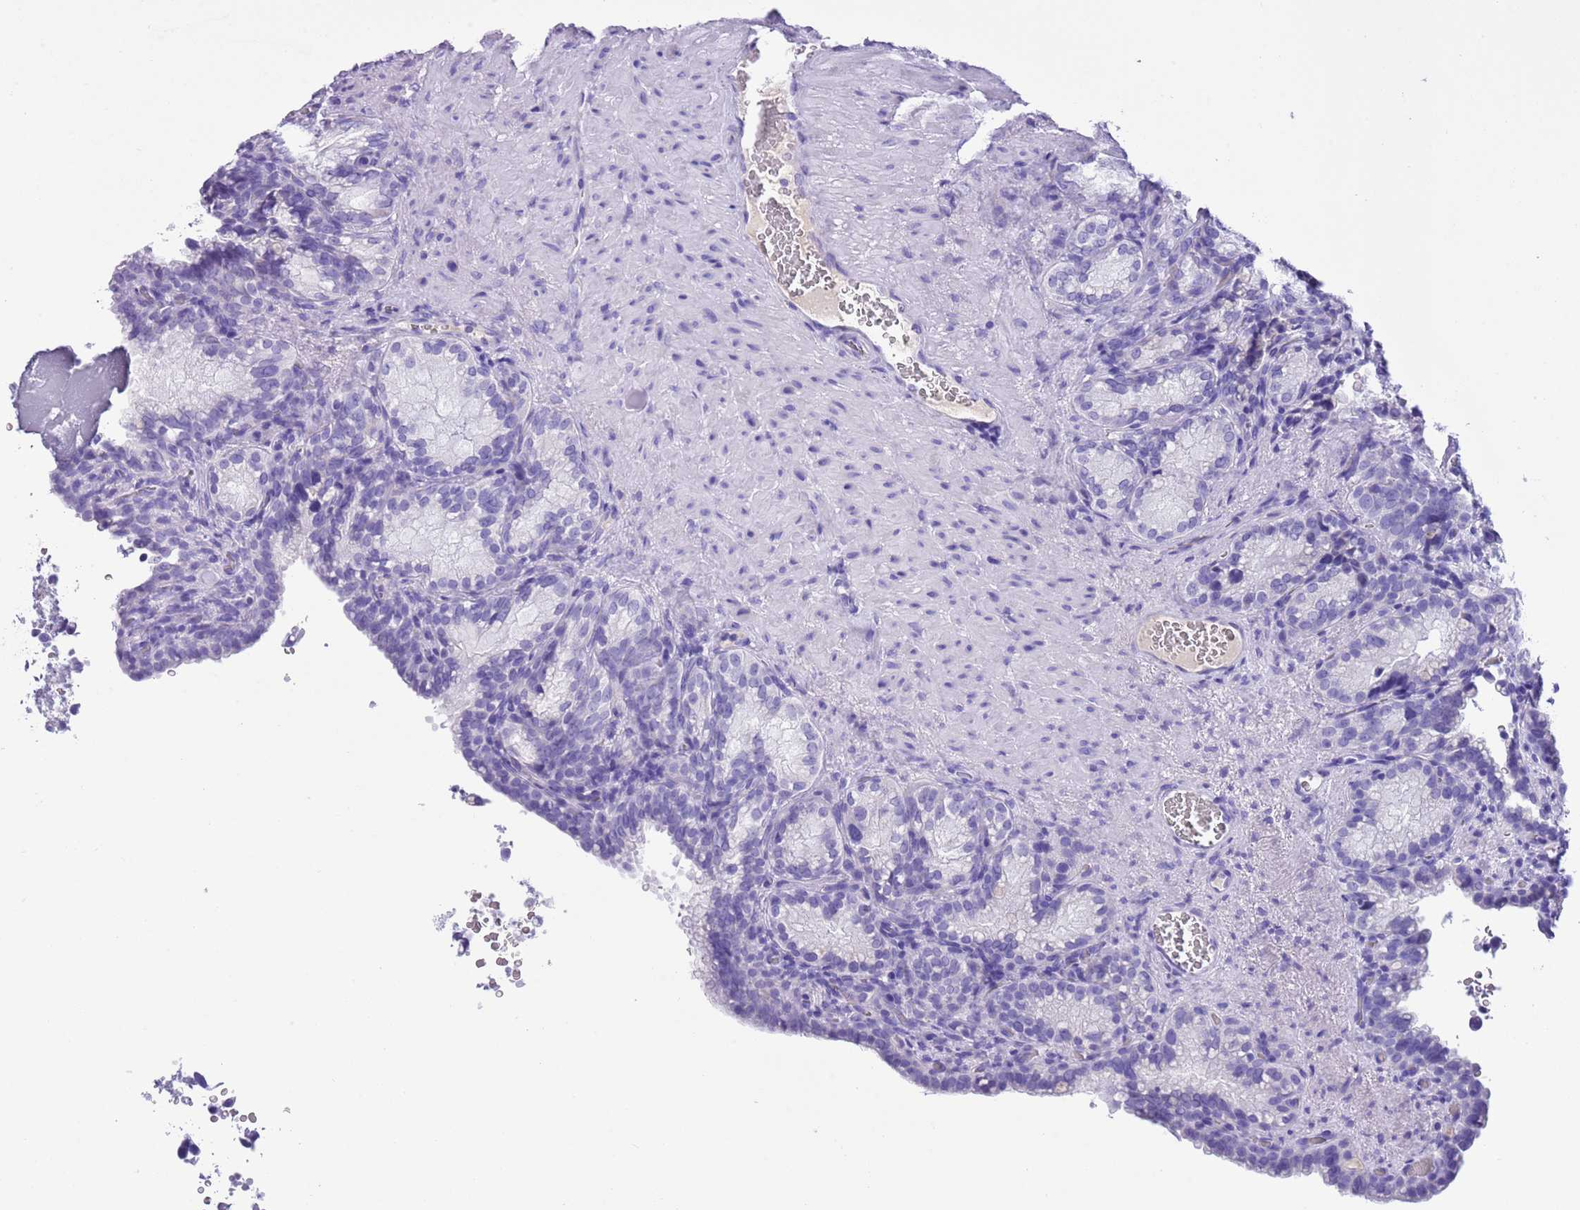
{"staining": {"intensity": "negative", "quantity": "none", "location": "none"}, "tissue": "seminal vesicle", "cell_type": "Glandular cells", "image_type": "normal", "snomed": [{"axis": "morphology", "description": "Normal tissue, NOS"}, {"axis": "topography", "description": "Seminal veicle"}], "caption": "Immunohistochemistry (IHC) image of unremarkable human seminal vesicle stained for a protein (brown), which demonstrates no staining in glandular cells.", "gene": "TBC1D10B", "patient": {"sex": "male", "age": 58}}